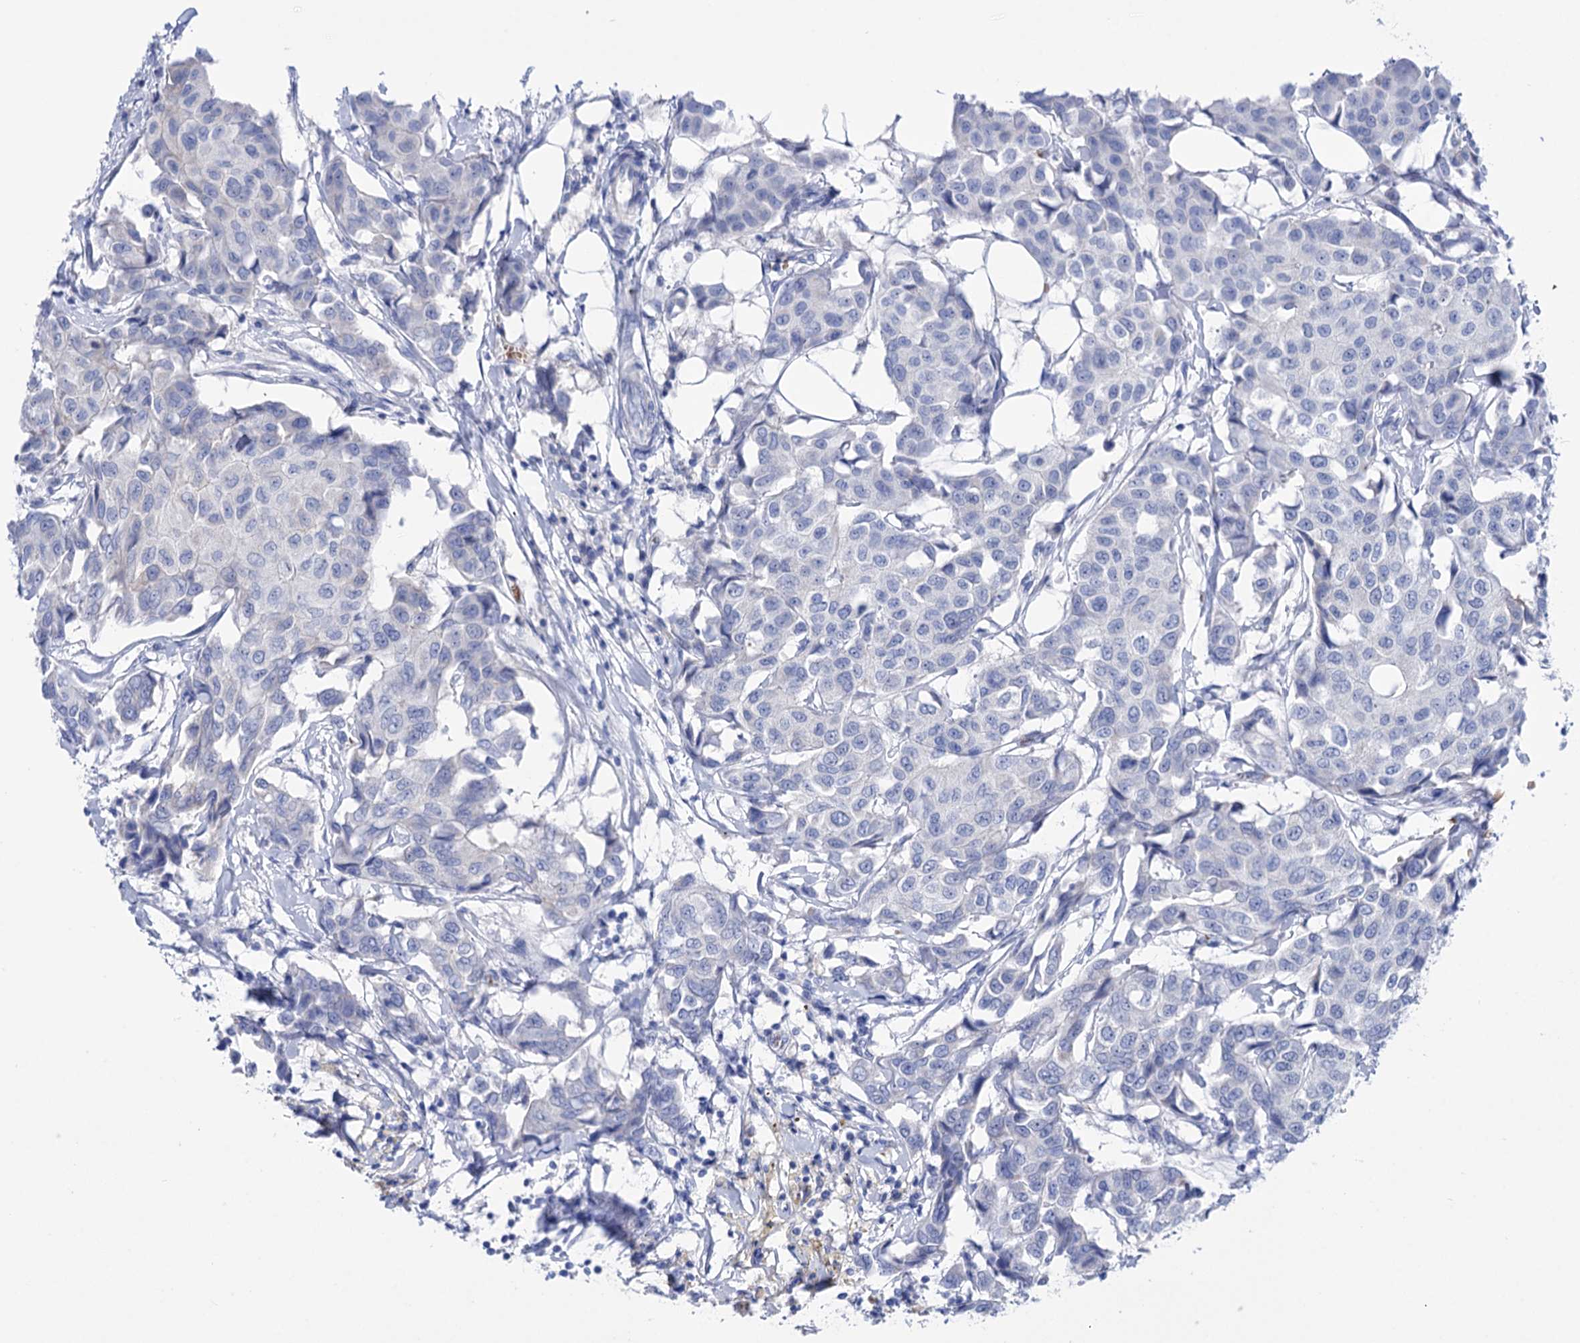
{"staining": {"intensity": "negative", "quantity": "none", "location": "none"}, "tissue": "breast cancer", "cell_type": "Tumor cells", "image_type": "cancer", "snomed": [{"axis": "morphology", "description": "Duct carcinoma"}, {"axis": "topography", "description": "Breast"}], "caption": "An image of human breast cancer (infiltrating ductal carcinoma) is negative for staining in tumor cells.", "gene": "YARS2", "patient": {"sex": "female", "age": 80}}